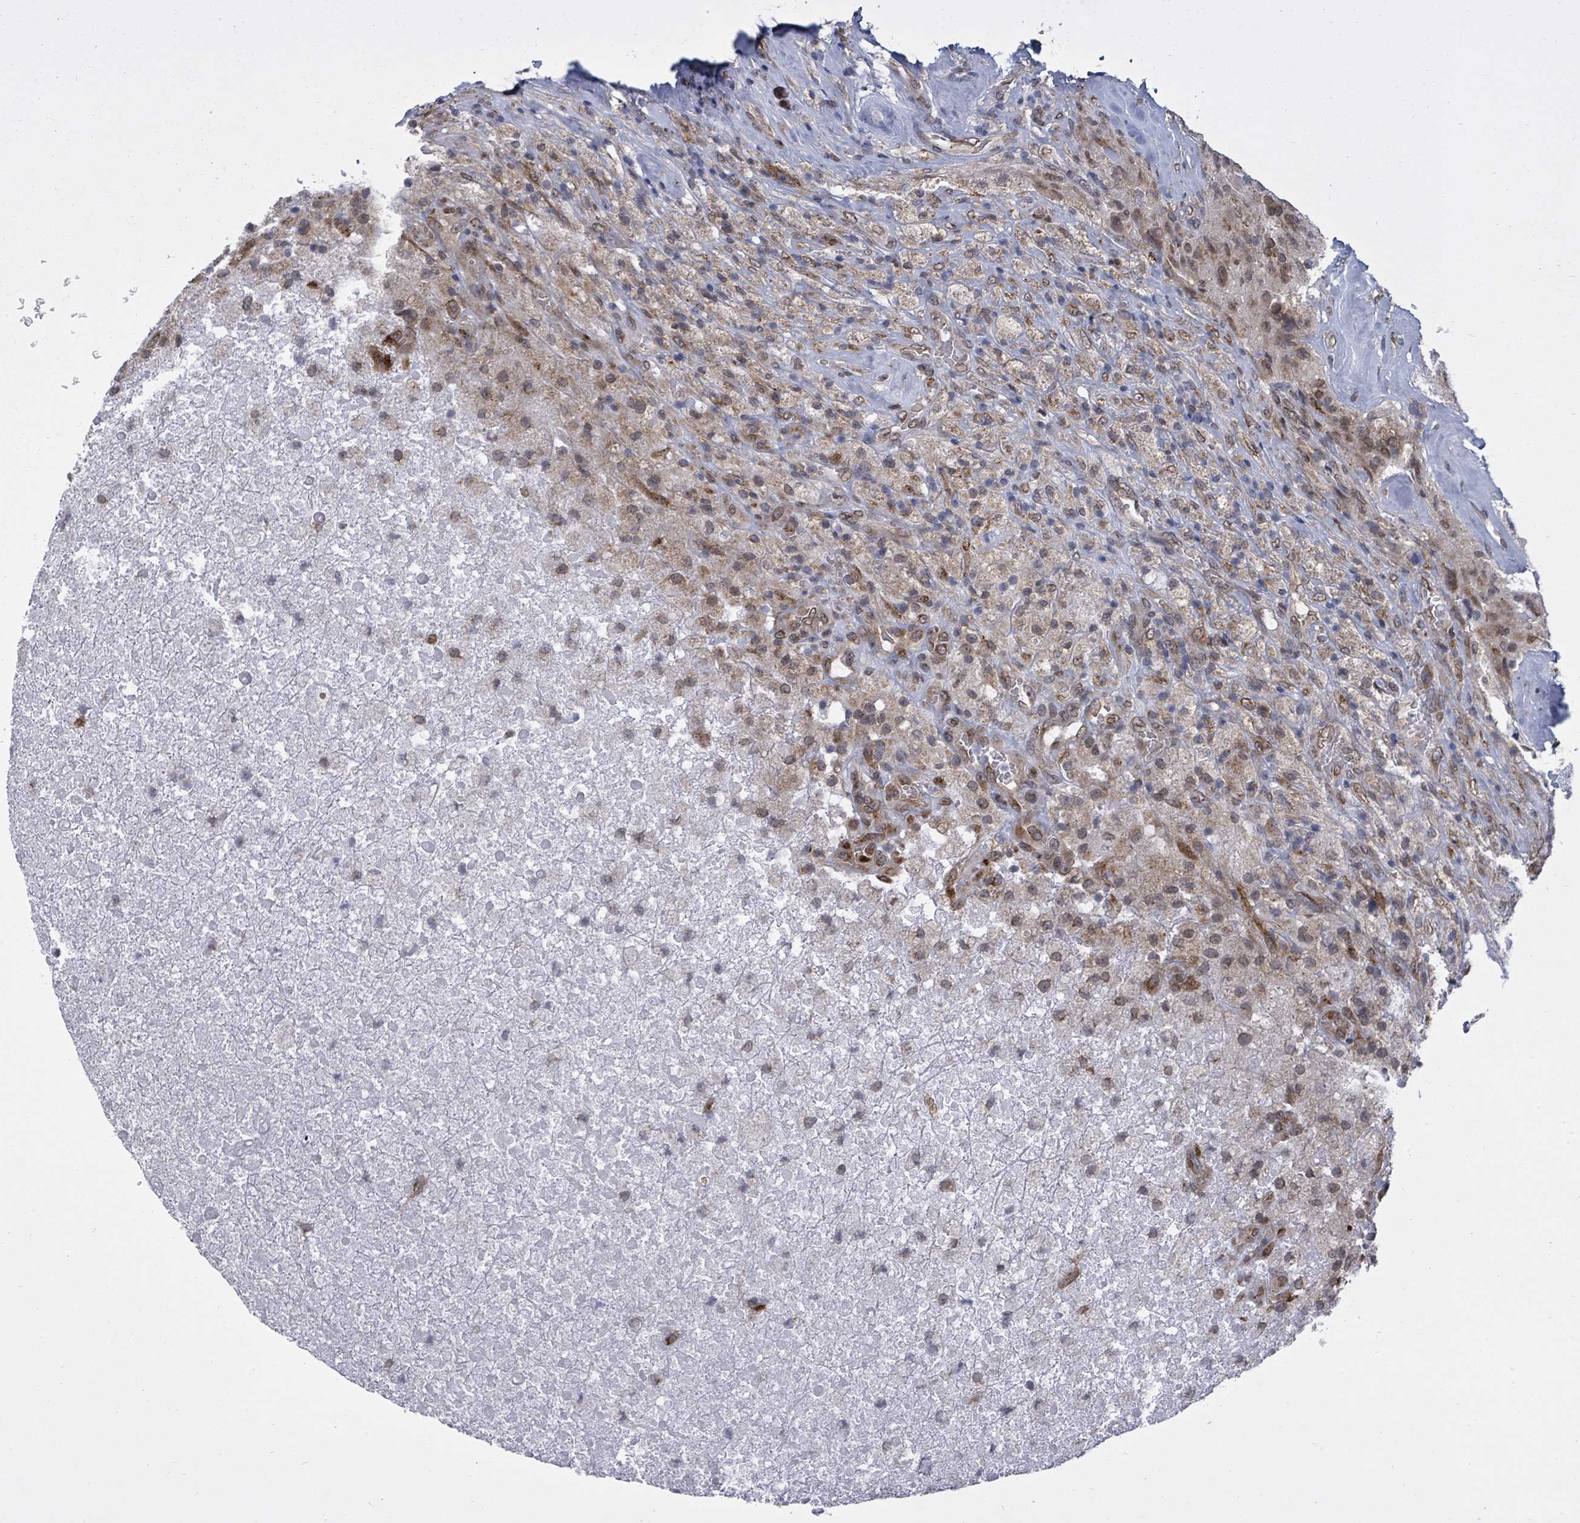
{"staining": {"intensity": "moderate", "quantity": "25%-75%", "location": "cytoplasmic/membranous,nuclear"}, "tissue": "glioma", "cell_type": "Tumor cells", "image_type": "cancer", "snomed": [{"axis": "morphology", "description": "Glioma, malignant, High grade"}, {"axis": "topography", "description": "Brain"}], "caption": "Moderate cytoplasmic/membranous and nuclear protein positivity is present in about 25%-75% of tumor cells in malignant high-grade glioma. The protein of interest is shown in brown color, while the nuclei are stained blue.", "gene": "ARFGAP1", "patient": {"sex": "male", "age": 69}}